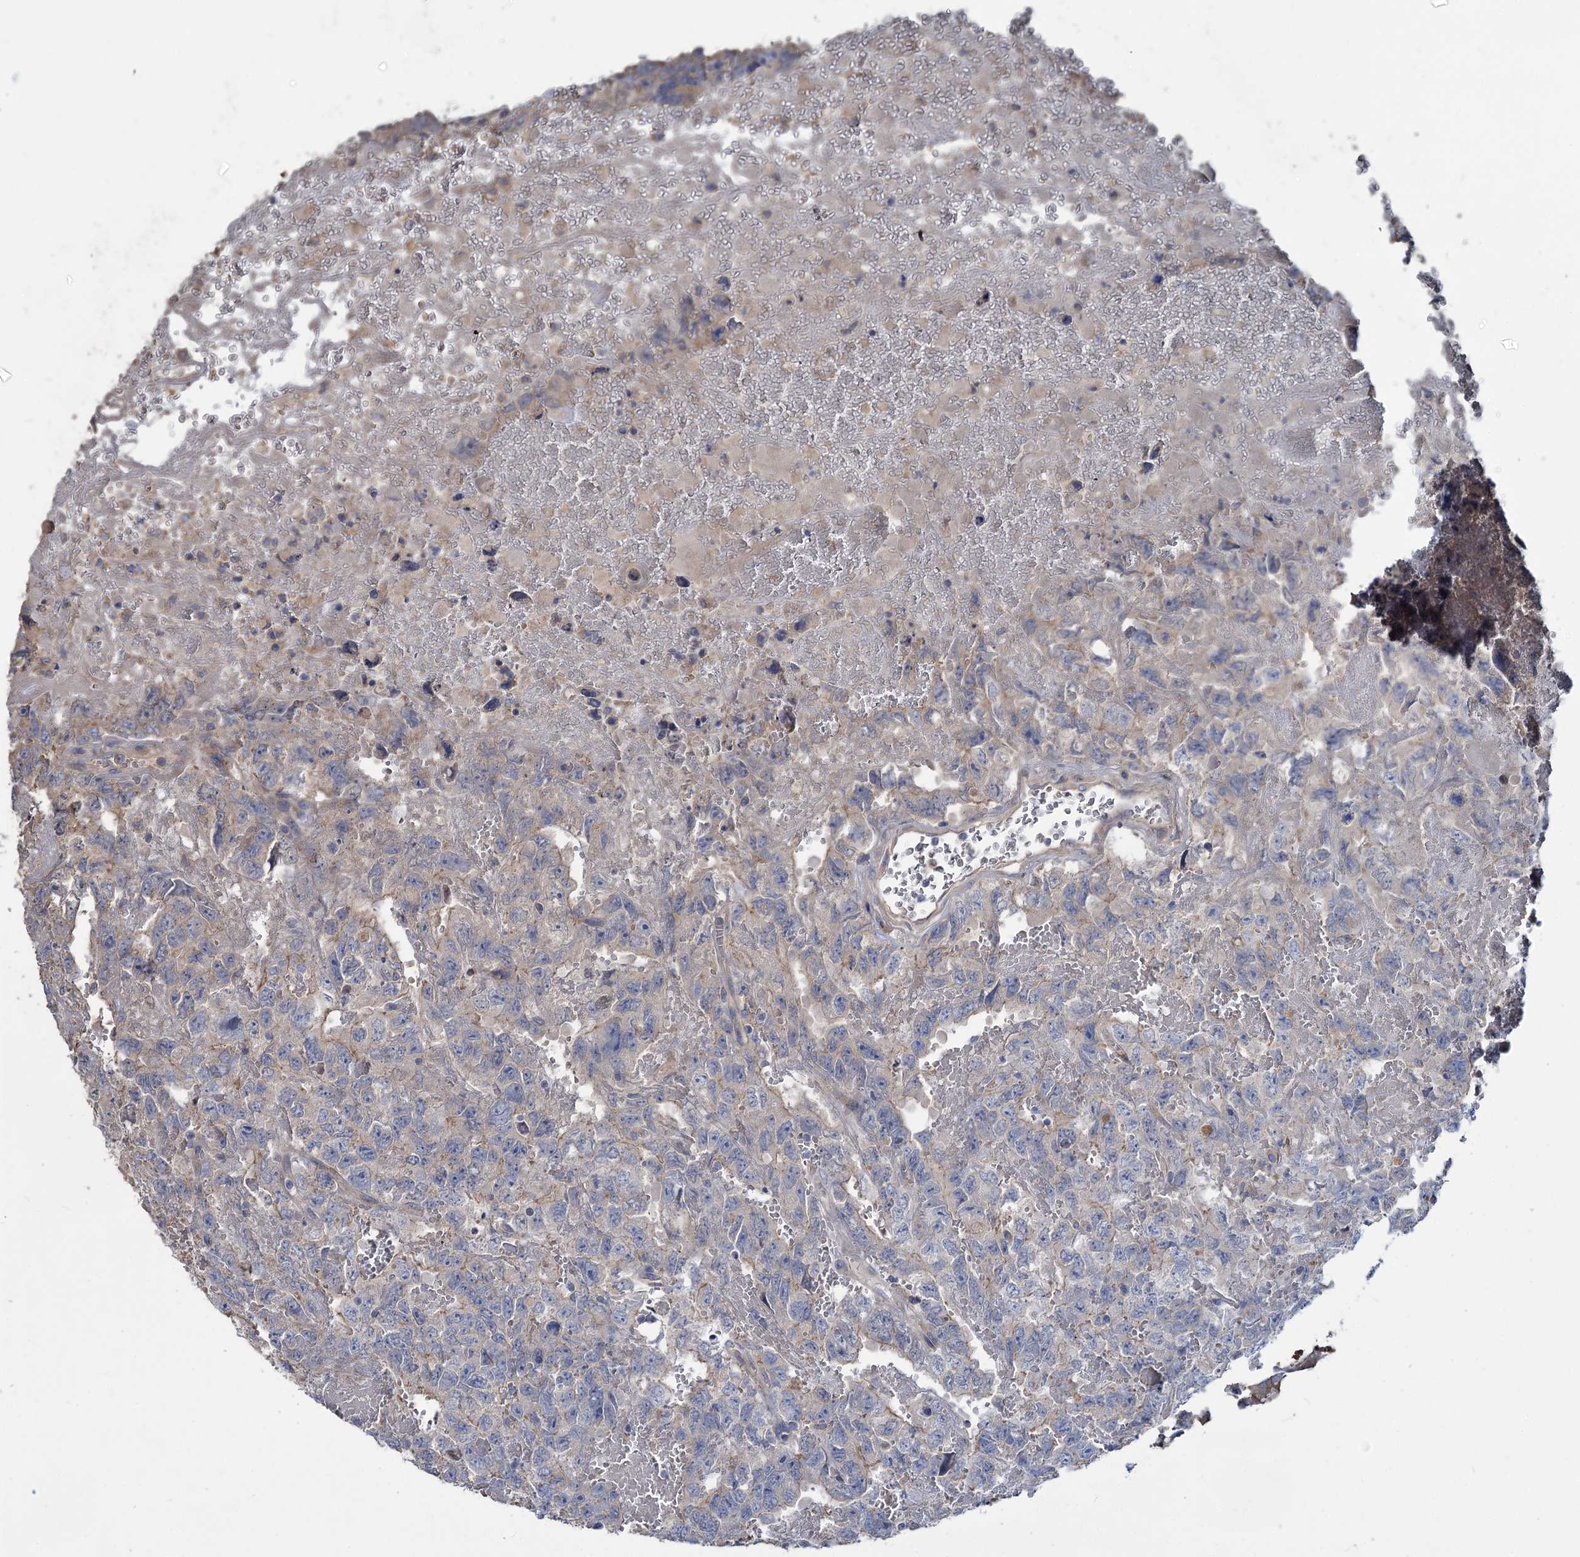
{"staining": {"intensity": "negative", "quantity": "none", "location": "none"}, "tissue": "testis cancer", "cell_type": "Tumor cells", "image_type": "cancer", "snomed": [{"axis": "morphology", "description": "Carcinoma, Embryonal, NOS"}, {"axis": "topography", "description": "Testis"}], "caption": "Tumor cells are negative for protein expression in human testis embryonal carcinoma. (Brightfield microscopy of DAB (3,3'-diaminobenzidine) immunohistochemistry at high magnification).", "gene": "URAD", "patient": {"sex": "male", "age": 45}}